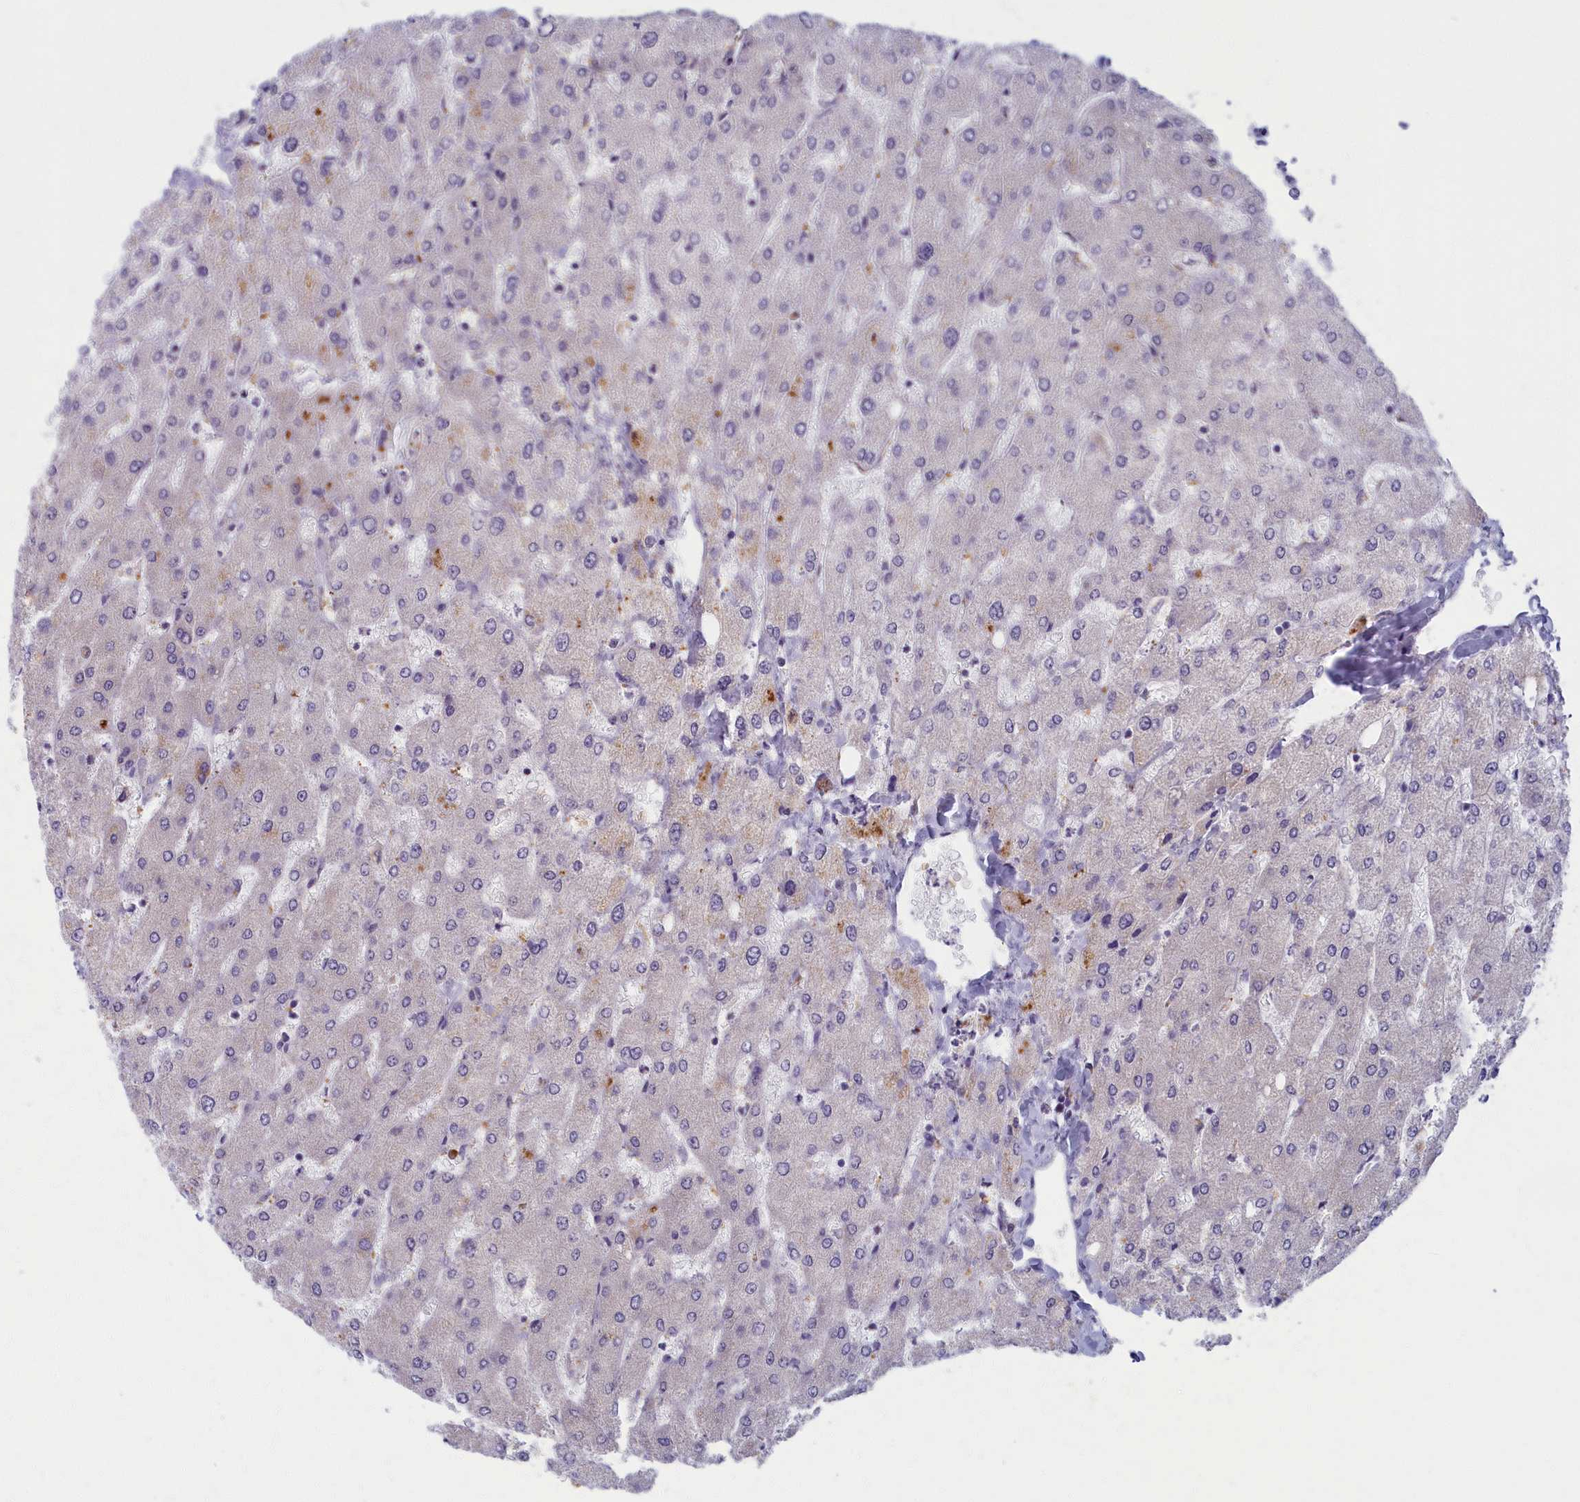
{"staining": {"intensity": "negative", "quantity": "none", "location": "none"}, "tissue": "liver", "cell_type": "Cholangiocytes", "image_type": "normal", "snomed": [{"axis": "morphology", "description": "Normal tissue, NOS"}, {"axis": "topography", "description": "Liver"}], "caption": "Immunohistochemistry (IHC) of normal human liver shows no positivity in cholangiocytes. (DAB immunohistochemistry, high magnification).", "gene": "MRPS25", "patient": {"sex": "male", "age": 55}}